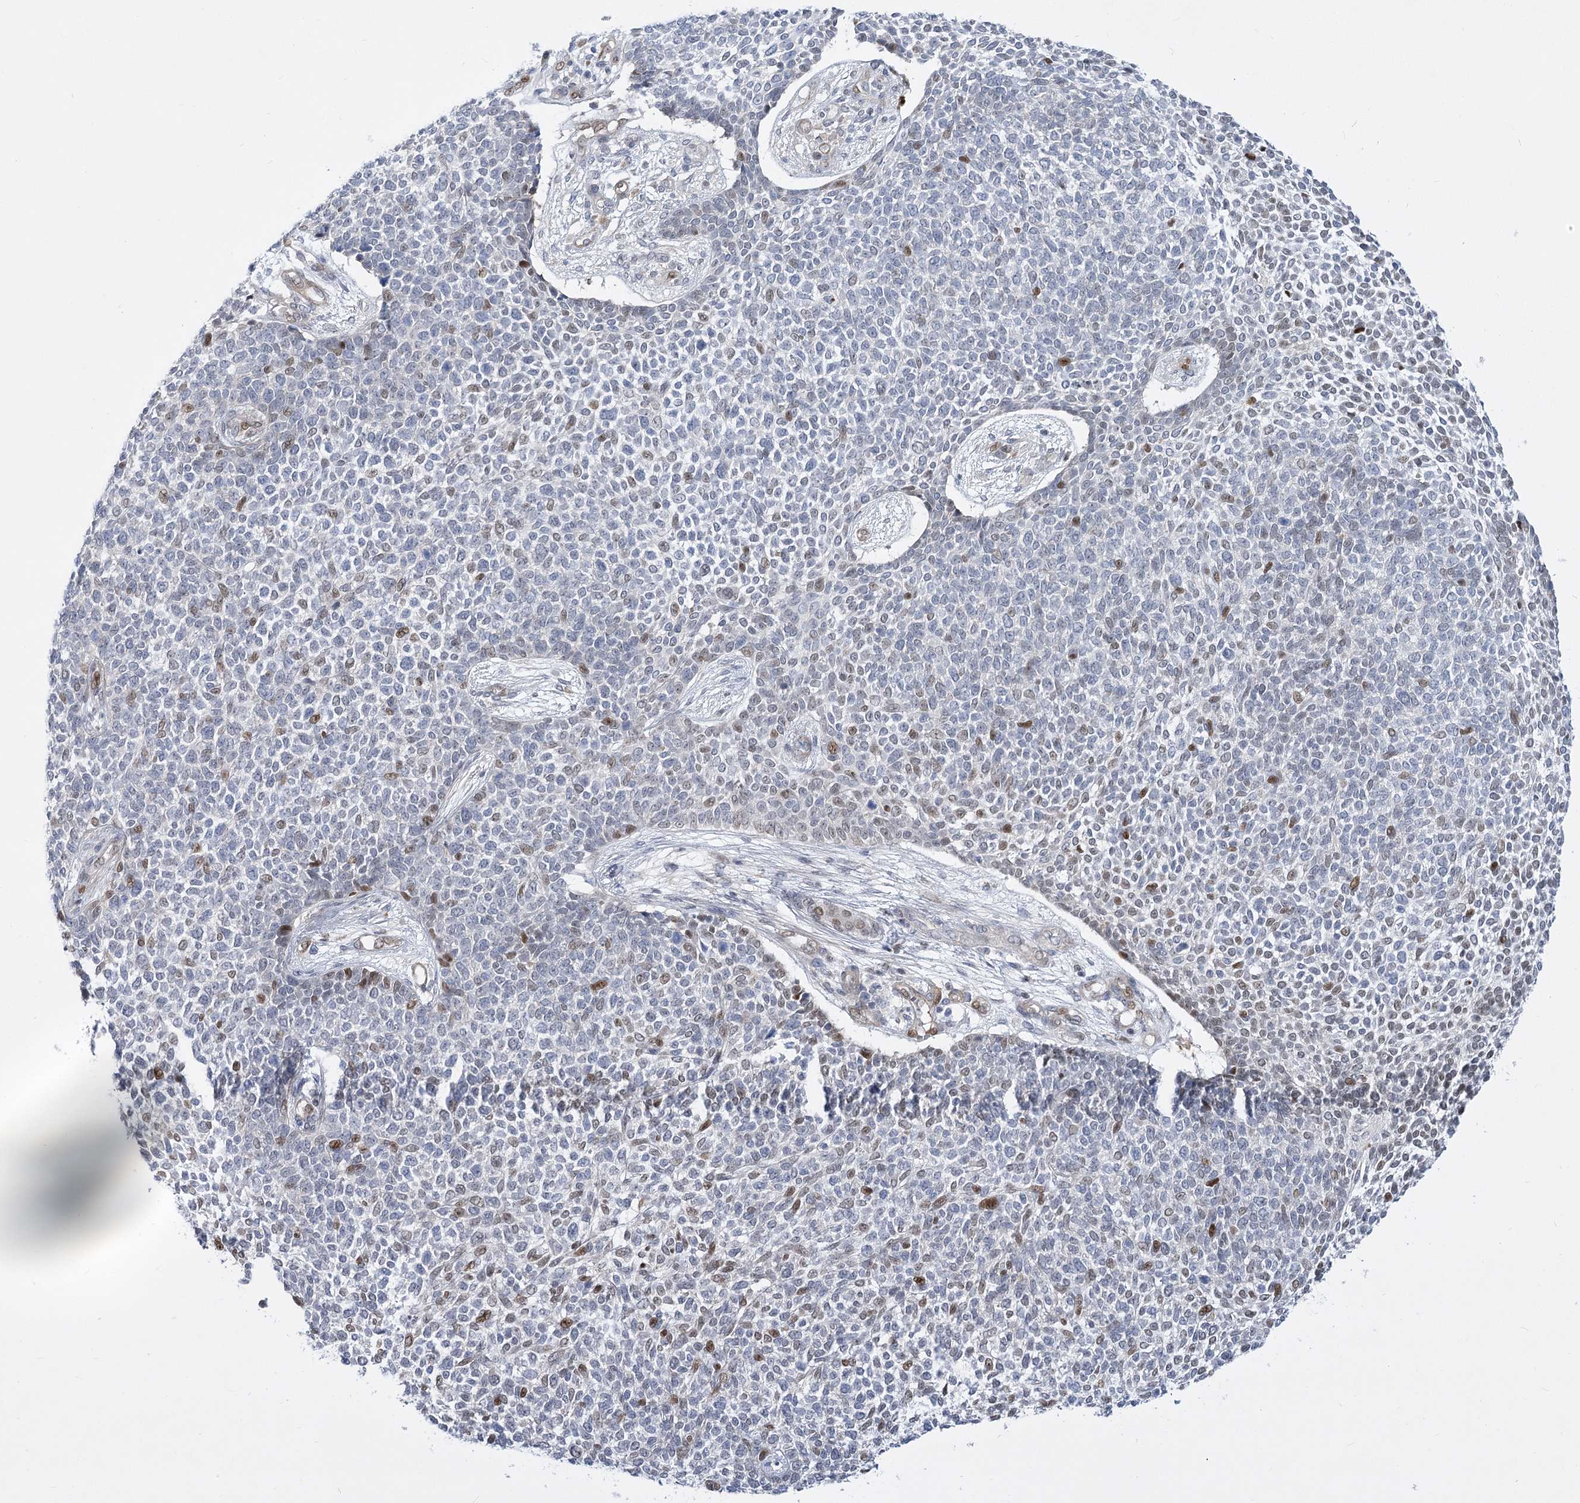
{"staining": {"intensity": "moderate", "quantity": "<25%", "location": "nuclear"}, "tissue": "skin cancer", "cell_type": "Tumor cells", "image_type": "cancer", "snomed": [{"axis": "morphology", "description": "Basal cell carcinoma"}, {"axis": "topography", "description": "Skin"}], "caption": "High-magnification brightfield microscopy of skin cancer (basal cell carcinoma) stained with DAB (3,3'-diaminobenzidine) (brown) and counterstained with hematoxylin (blue). tumor cells exhibit moderate nuclear staining is present in about<25% of cells.", "gene": "ARSI", "patient": {"sex": "female", "age": 84}}